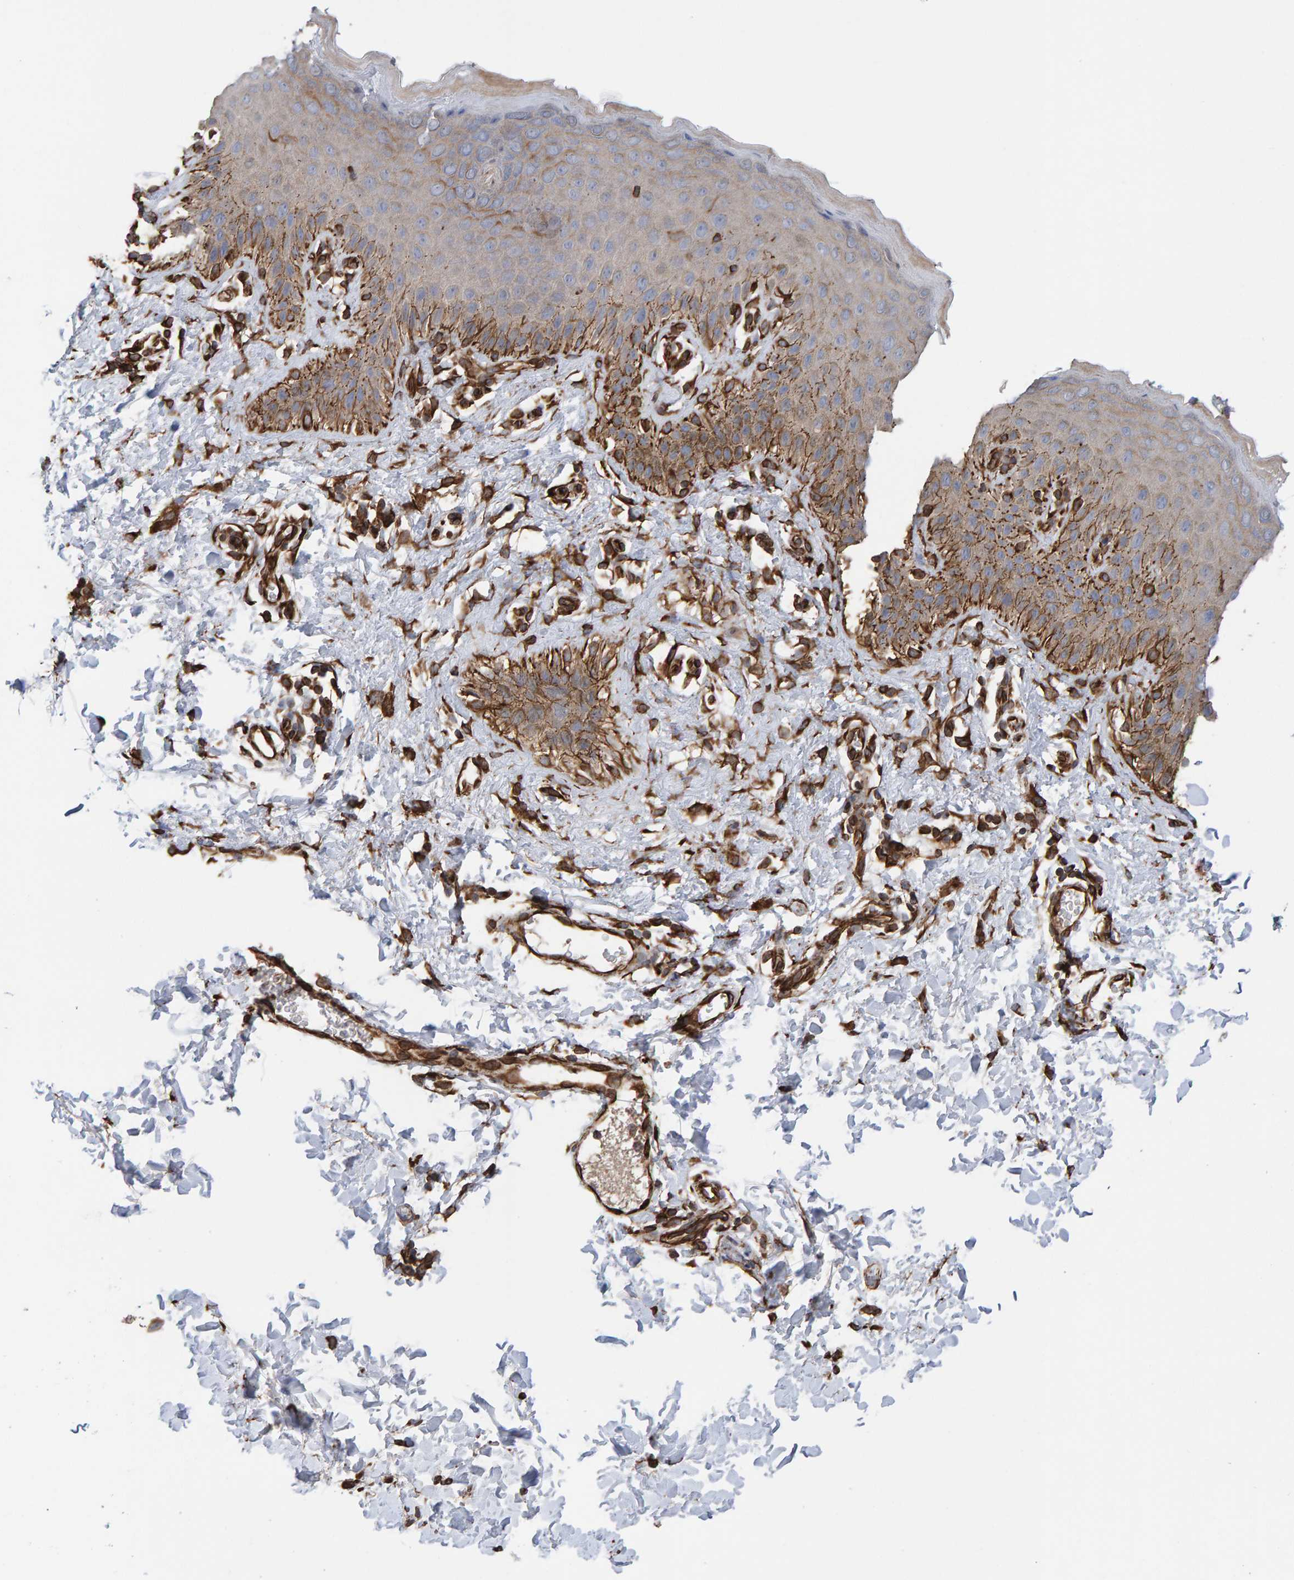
{"staining": {"intensity": "moderate", "quantity": "<25%", "location": "cytoplasmic/membranous"}, "tissue": "skin", "cell_type": "Epidermal cells", "image_type": "normal", "snomed": [{"axis": "morphology", "description": "Normal tissue, NOS"}, {"axis": "topography", "description": "Anal"}], "caption": "An immunohistochemistry micrograph of benign tissue is shown. Protein staining in brown labels moderate cytoplasmic/membranous positivity in skin within epidermal cells.", "gene": "ZNF347", "patient": {"sex": "male", "age": 44}}